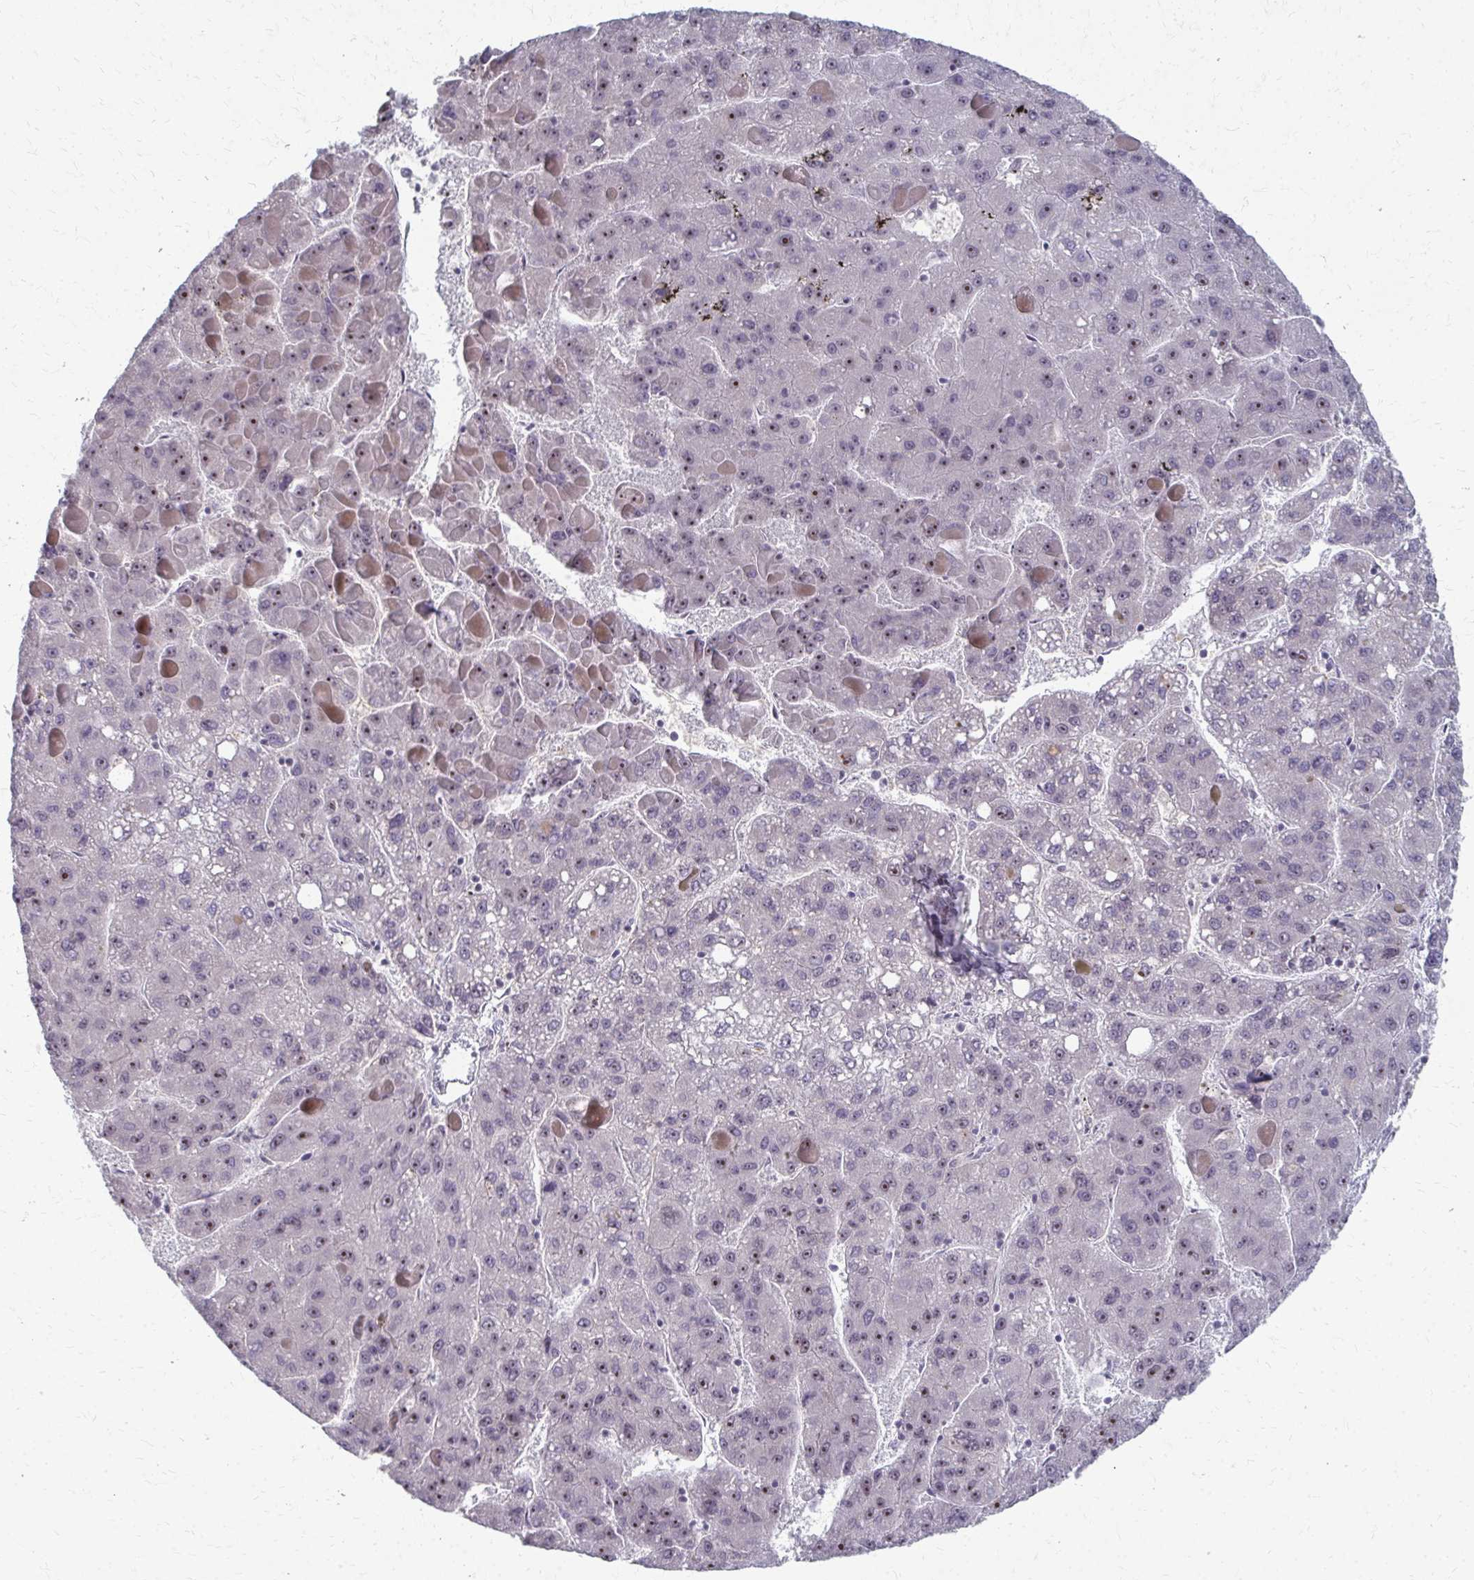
{"staining": {"intensity": "moderate", "quantity": "25%-75%", "location": "nuclear"}, "tissue": "liver cancer", "cell_type": "Tumor cells", "image_type": "cancer", "snomed": [{"axis": "morphology", "description": "Carcinoma, Hepatocellular, NOS"}, {"axis": "topography", "description": "Liver"}], "caption": "A medium amount of moderate nuclear positivity is present in about 25%-75% of tumor cells in liver cancer tissue. (Stains: DAB (3,3'-diaminobenzidine) in brown, nuclei in blue, Microscopy: brightfield microscopy at high magnification).", "gene": "NUDT16", "patient": {"sex": "female", "age": 82}}